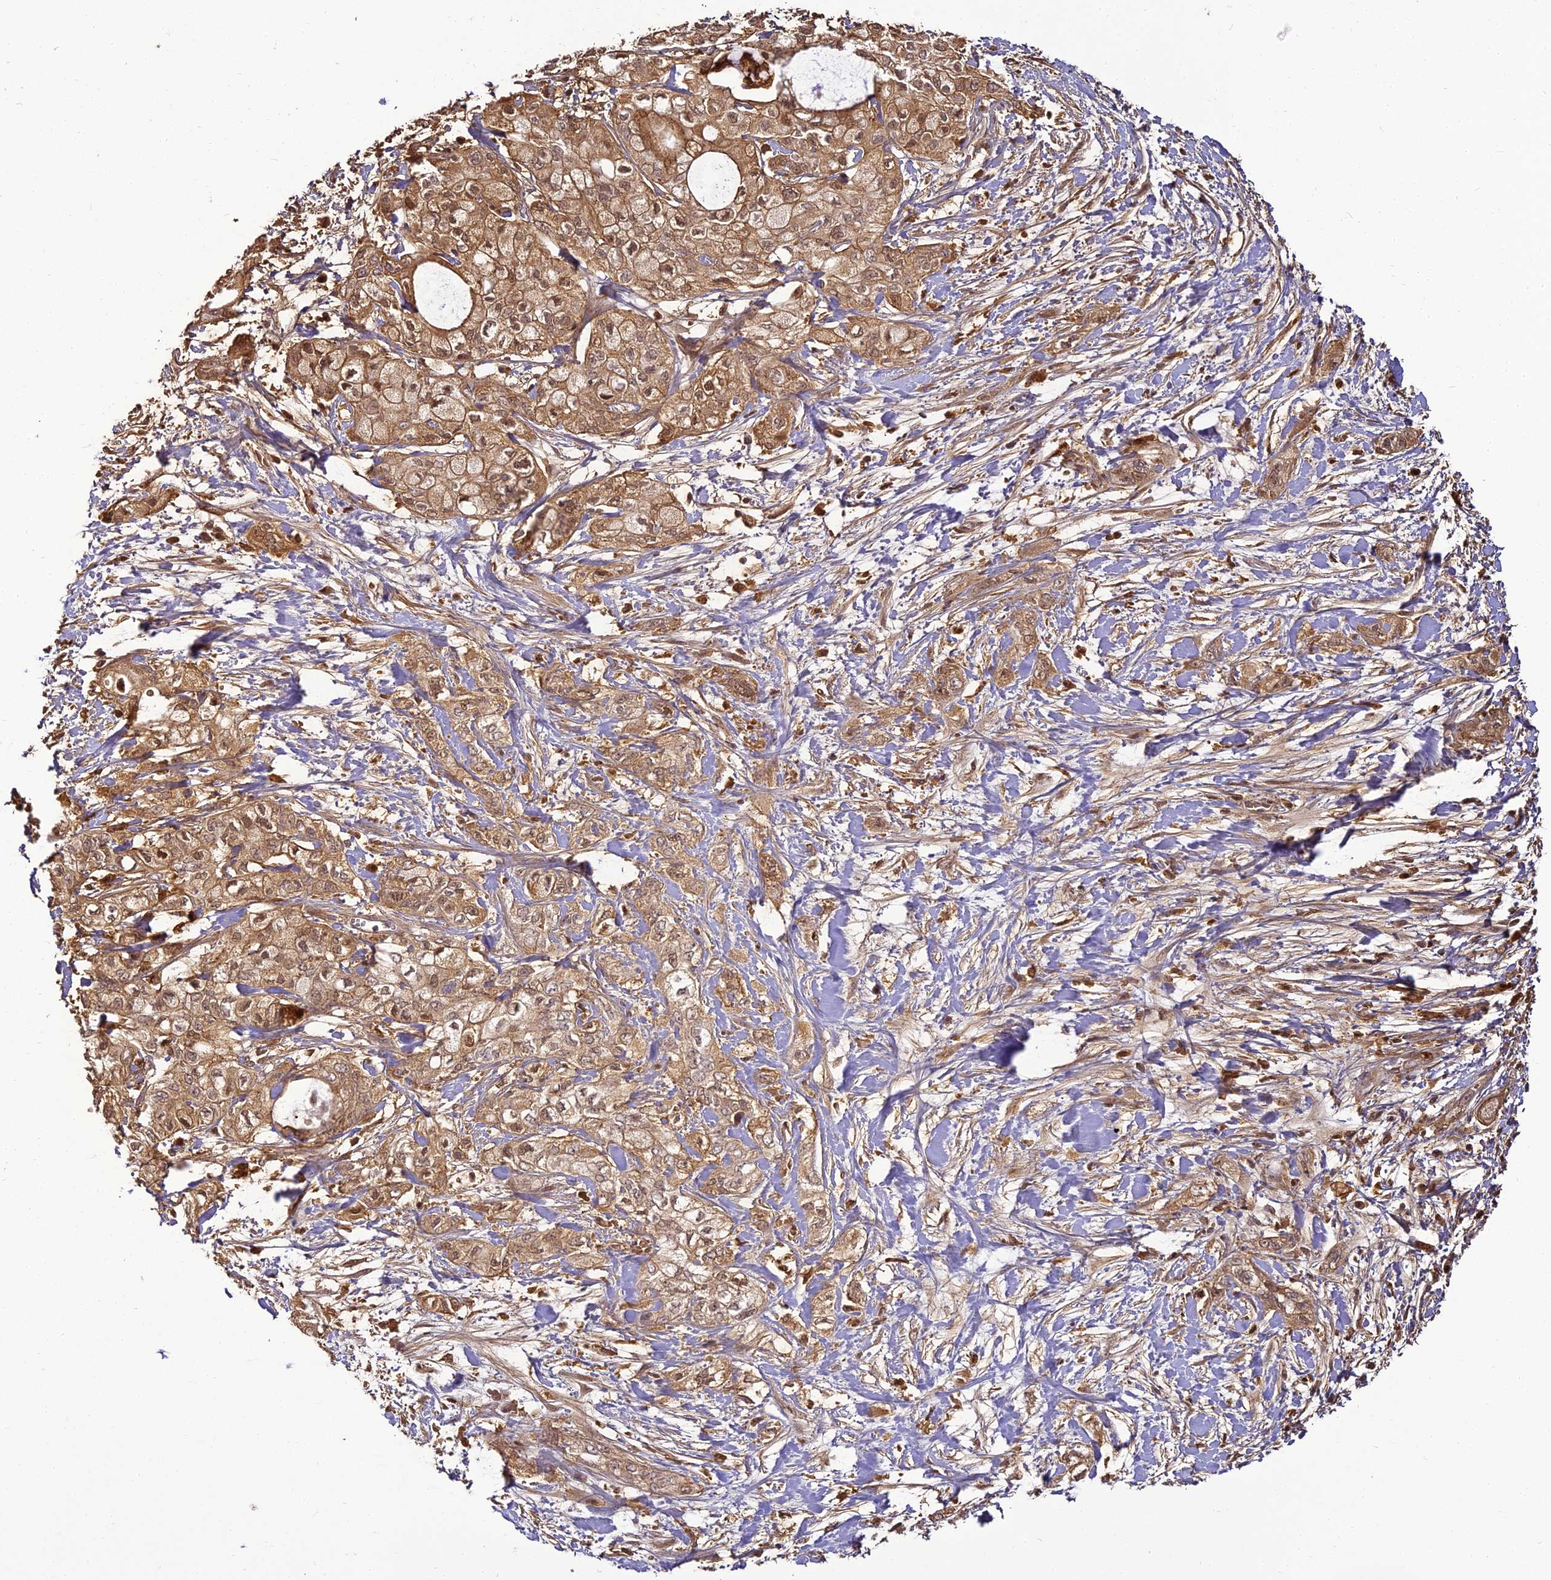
{"staining": {"intensity": "moderate", "quantity": ">75%", "location": "cytoplasmic/membranous,nuclear"}, "tissue": "pancreatic cancer", "cell_type": "Tumor cells", "image_type": "cancer", "snomed": [{"axis": "morphology", "description": "Adenocarcinoma, NOS"}, {"axis": "topography", "description": "Pancreas"}], "caption": "The photomicrograph demonstrates a brown stain indicating the presence of a protein in the cytoplasmic/membranous and nuclear of tumor cells in adenocarcinoma (pancreatic).", "gene": "BCDIN3D", "patient": {"sex": "male", "age": 70}}